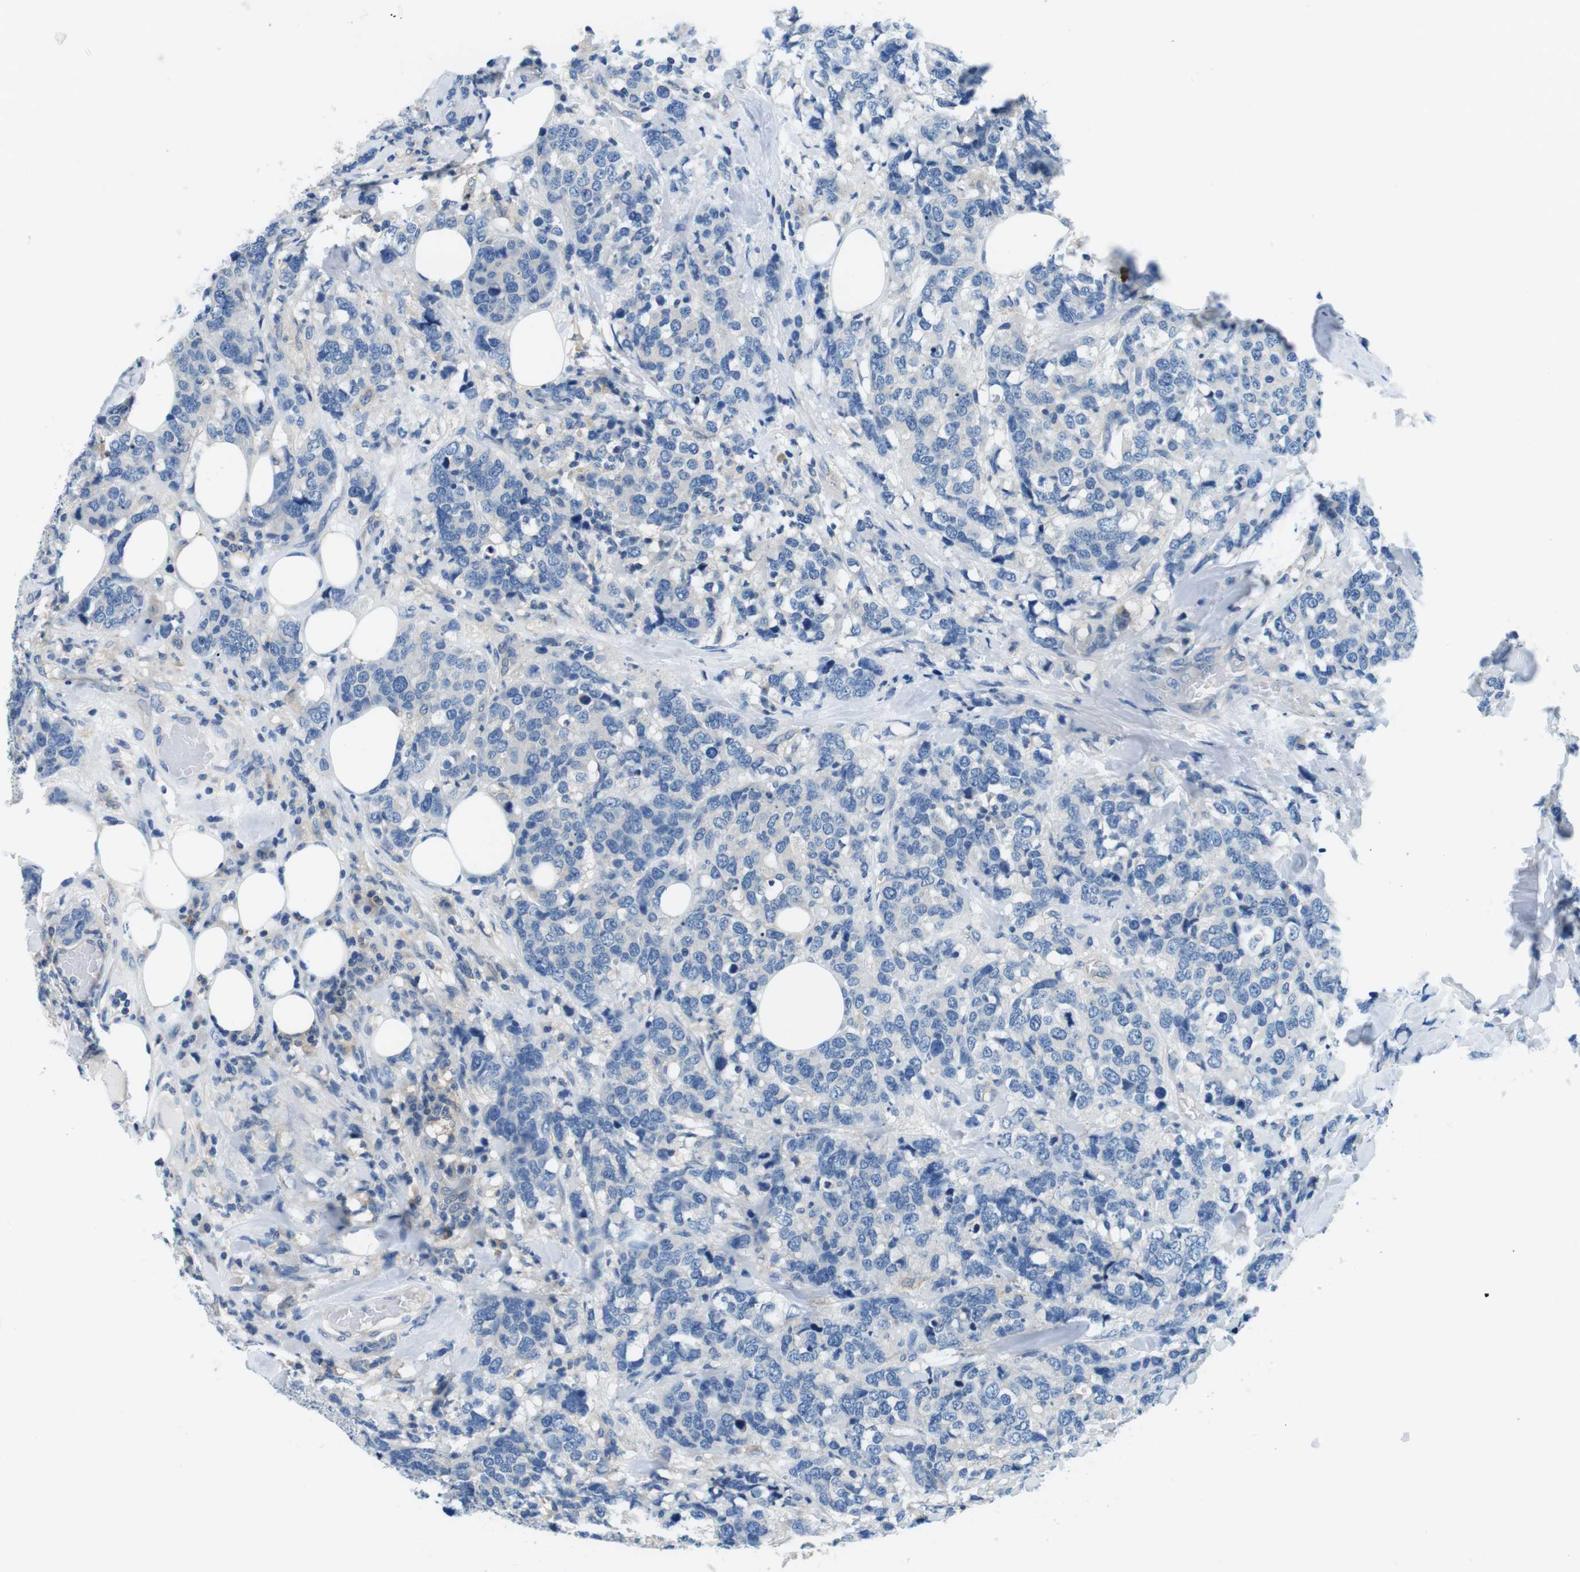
{"staining": {"intensity": "negative", "quantity": "none", "location": "none"}, "tissue": "breast cancer", "cell_type": "Tumor cells", "image_type": "cancer", "snomed": [{"axis": "morphology", "description": "Lobular carcinoma"}, {"axis": "topography", "description": "Breast"}], "caption": "A histopathology image of human breast cancer is negative for staining in tumor cells. (DAB immunohistochemistry visualized using brightfield microscopy, high magnification).", "gene": "DENND4C", "patient": {"sex": "female", "age": 59}}